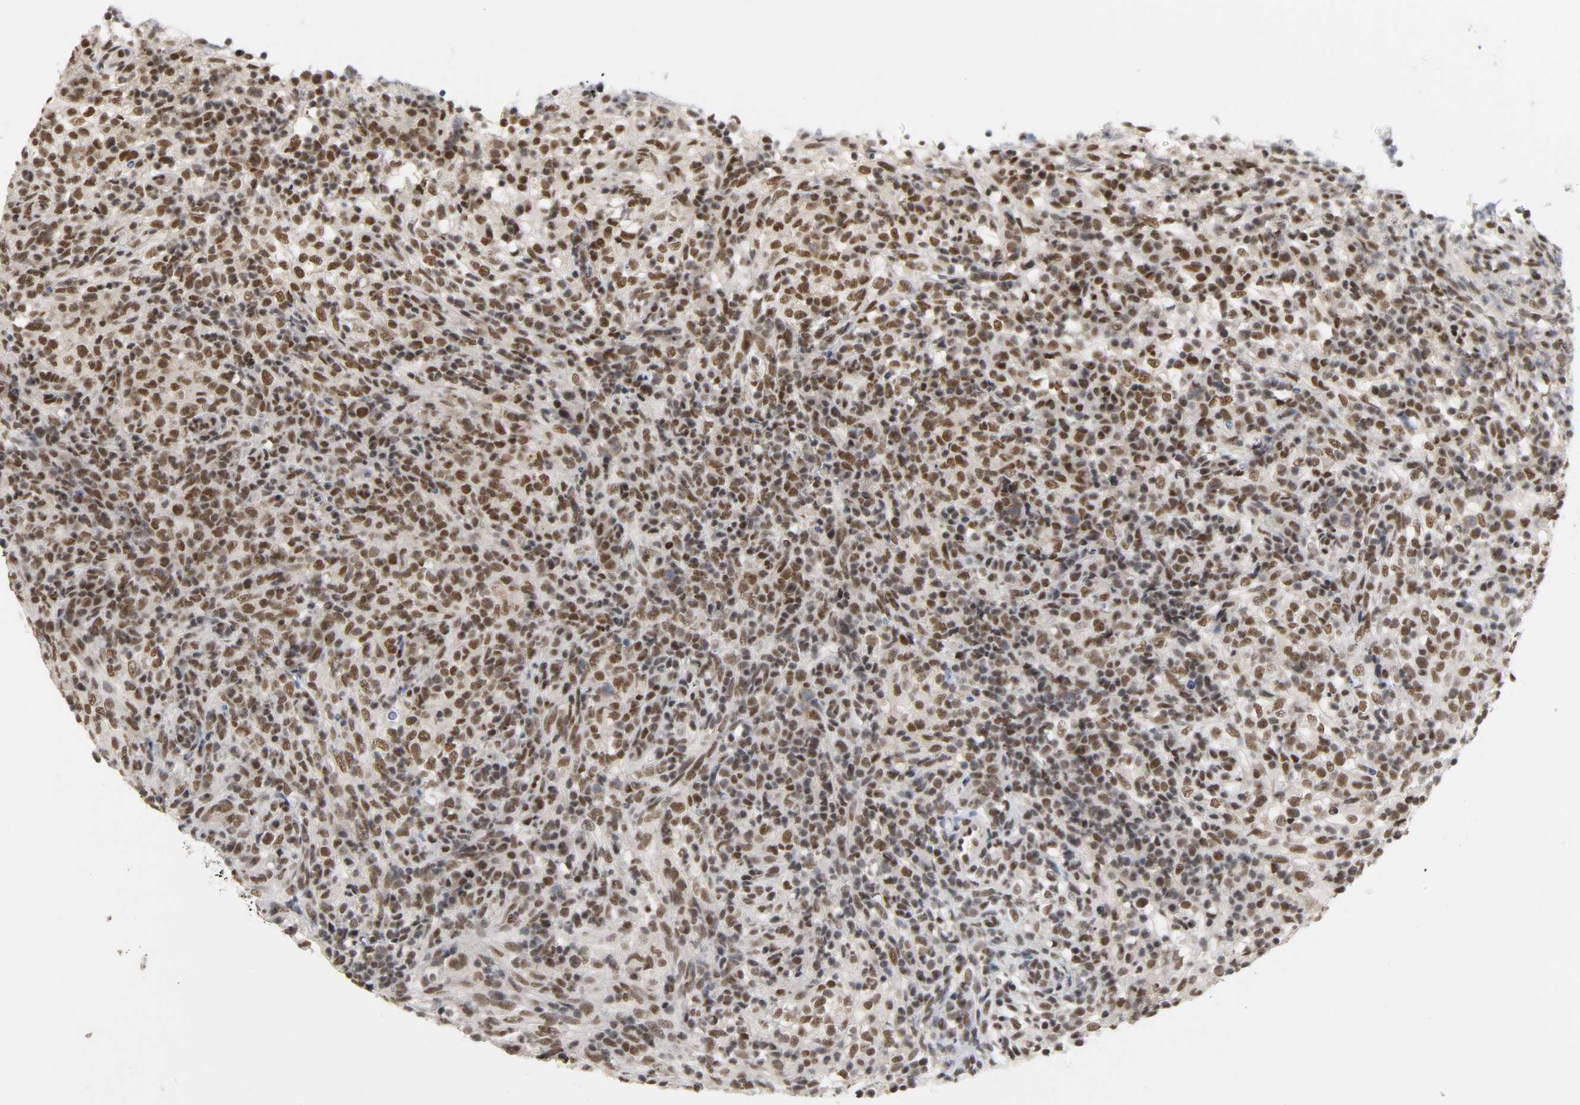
{"staining": {"intensity": "moderate", "quantity": ">75%", "location": "nuclear"}, "tissue": "lymphoma", "cell_type": "Tumor cells", "image_type": "cancer", "snomed": [{"axis": "morphology", "description": "Malignant lymphoma, non-Hodgkin's type, High grade"}, {"axis": "topography", "description": "Lymph node"}], "caption": "DAB immunohistochemical staining of lymphoma reveals moderate nuclear protein positivity in approximately >75% of tumor cells. (DAB (3,3'-diaminobenzidine) = brown stain, brightfield microscopy at high magnification).", "gene": "NCOA6", "patient": {"sex": "female", "age": 76}}